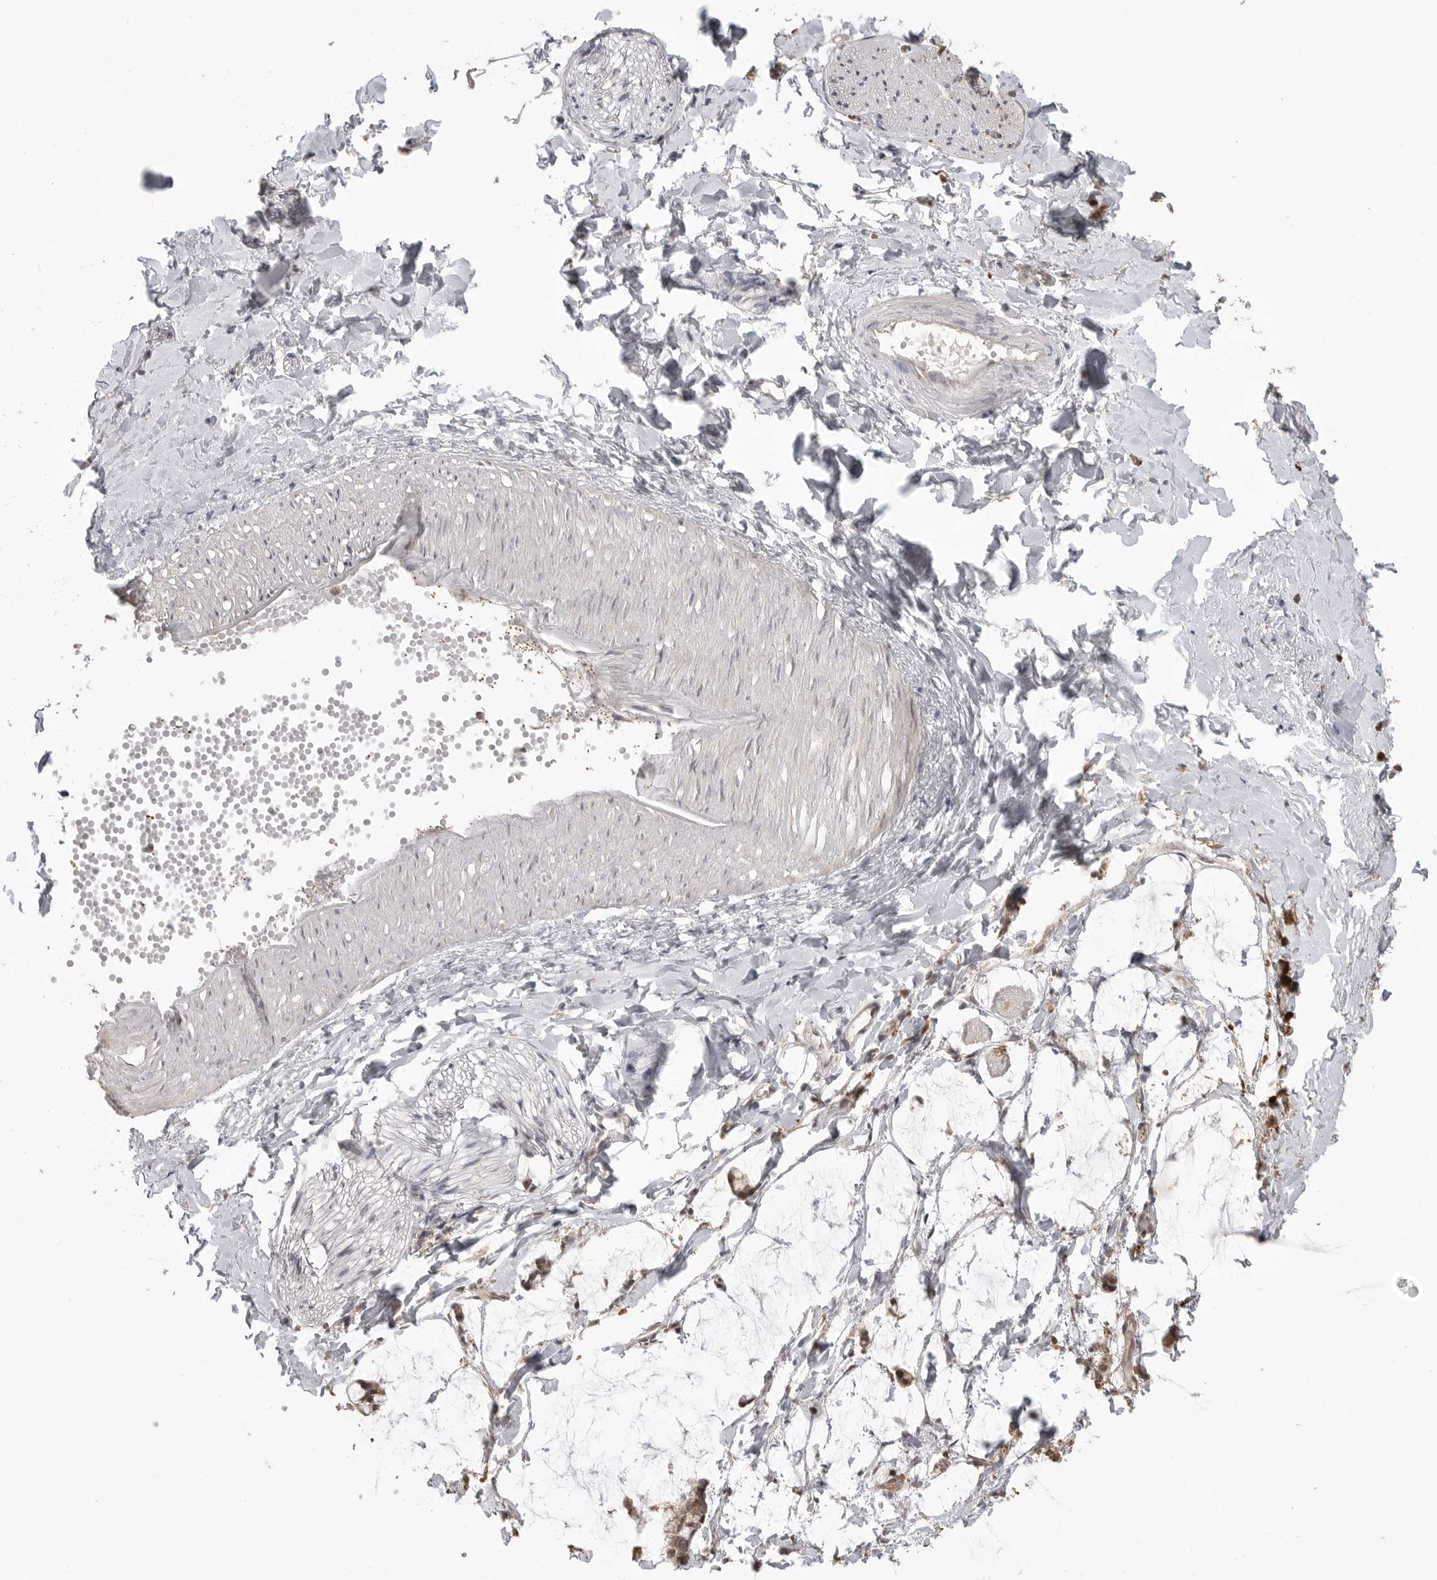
{"staining": {"intensity": "negative", "quantity": "none", "location": "none"}, "tissue": "adipose tissue", "cell_type": "Adipocytes", "image_type": "normal", "snomed": [{"axis": "morphology", "description": "Normal tissue, NOS"}, {"axis": "morphology", "description": "Adenocarcinoma, NOS"}, {"axis": "topography", "description": "Colon"}, {"axis": "topography", "description": "Peripheral nerve tissue"}], "caption": "Adipose tissue stained for a protein using immunohistochemistry exhibits no positivity adipocytes.", "gene": "FAT3", "patient": {"sex": "male", "age": 14}}